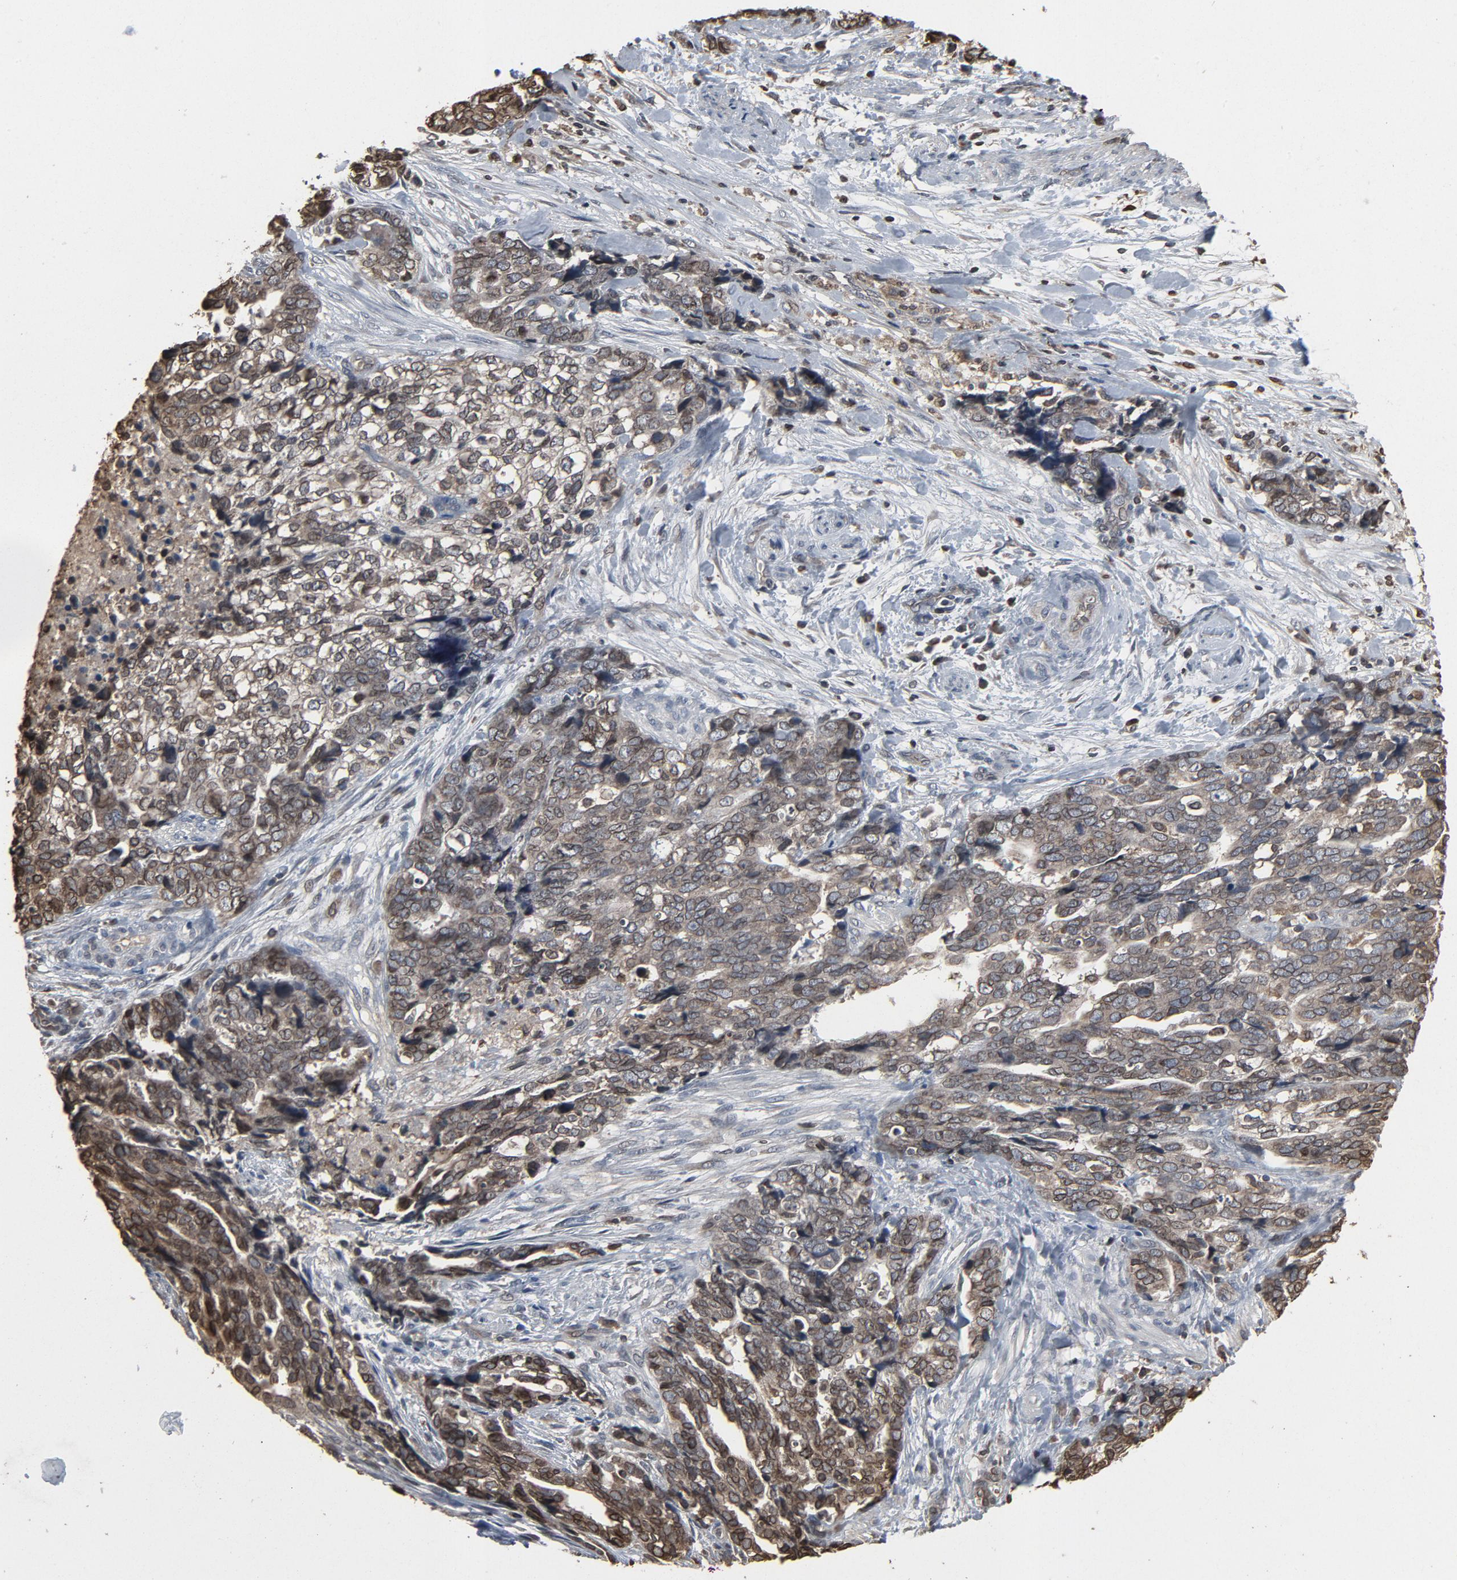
{"staining": {"intensity": "weak", "quantity": ">75%", "location": "cytoplasmic/membranous,nuclear"}, "tissue": "ovarian cancer", "cell_type": "Tumor cells", "image_type": "cancer", "snomed": [{"axis": "morphology", "description": "Normal tissue, NOS"}, {"axis": "morphology", "description": "Cystadenocarcinoma, serous, NOS"}, {"axis": "topography", "description": "Fallopian tube"}, {"axis": "topography", "description": "Ovary"}], "caption": "A brown stain labels weak cytoplasmic/membranous and nuclear expression of a protein in ovarian serous cystadenocarcinoma tumor cells. (DAB IHC, brown staining for protein, blue staining for nuclei).", "gene": "UBE2D1", "patient": {"sex": "female", "age": 56}}